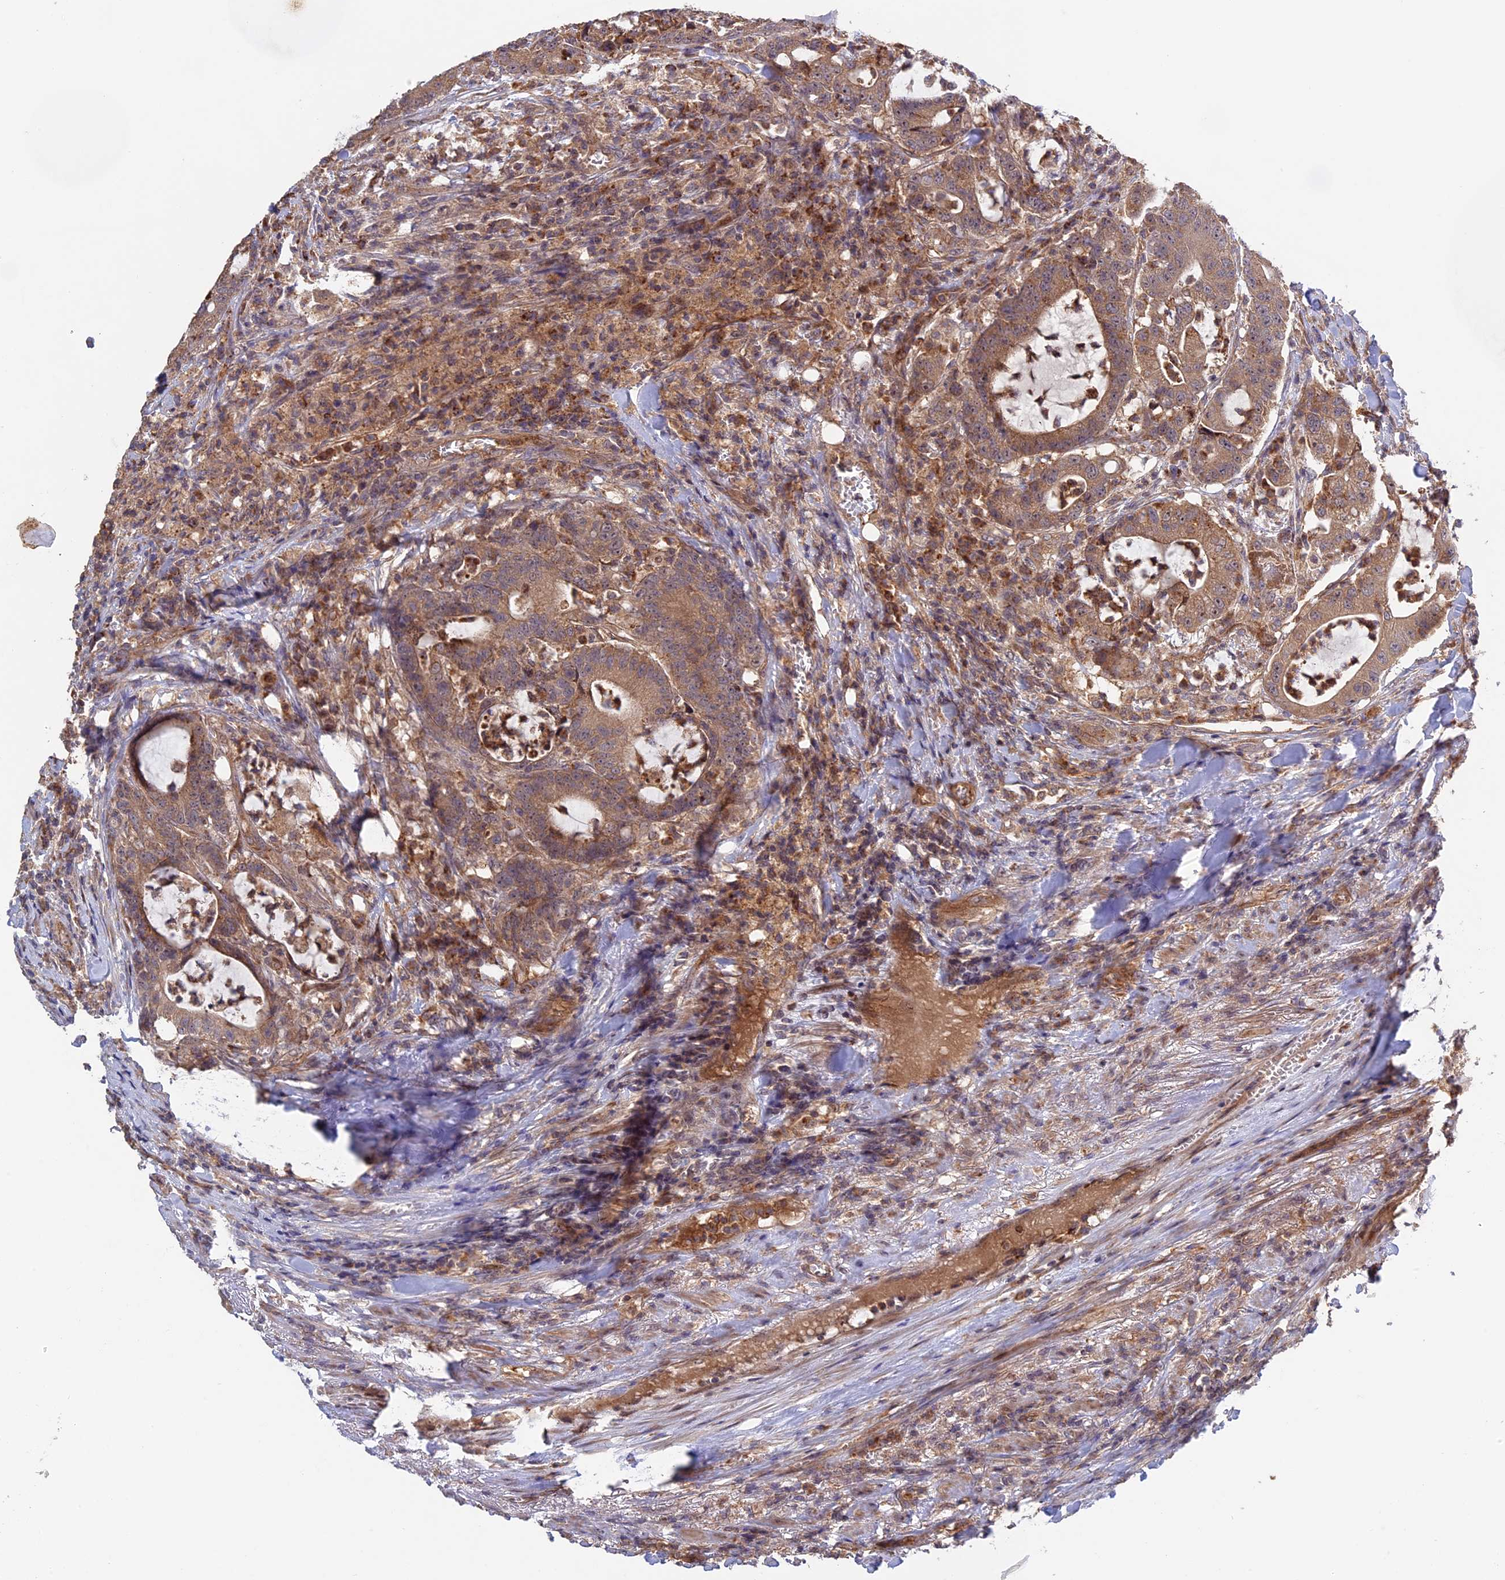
{"staining": {"intensity": "moderate", "quantity": ">75%", "location": "cytoplasmic/membranous"}, "tissue": "colorectal cancer", "cell_type": "Tumor cells", "image_type": "cancer", "snomed": [{"axis": "morphology", "description": "Adenocarcinoma, NOS"}, {"axis": "topography", "description": "Colon"}], "caption": "Immunohistochemistry histopathology image of human adenocarcinoma (colorectal) stained for a protein (brown), which reveals medium levels of moderate cytoplasmic/membranous positivity in about >75% of tumor cells.", "gene": "FERMT1", "patient": {"sex": "female", "age": 84}}